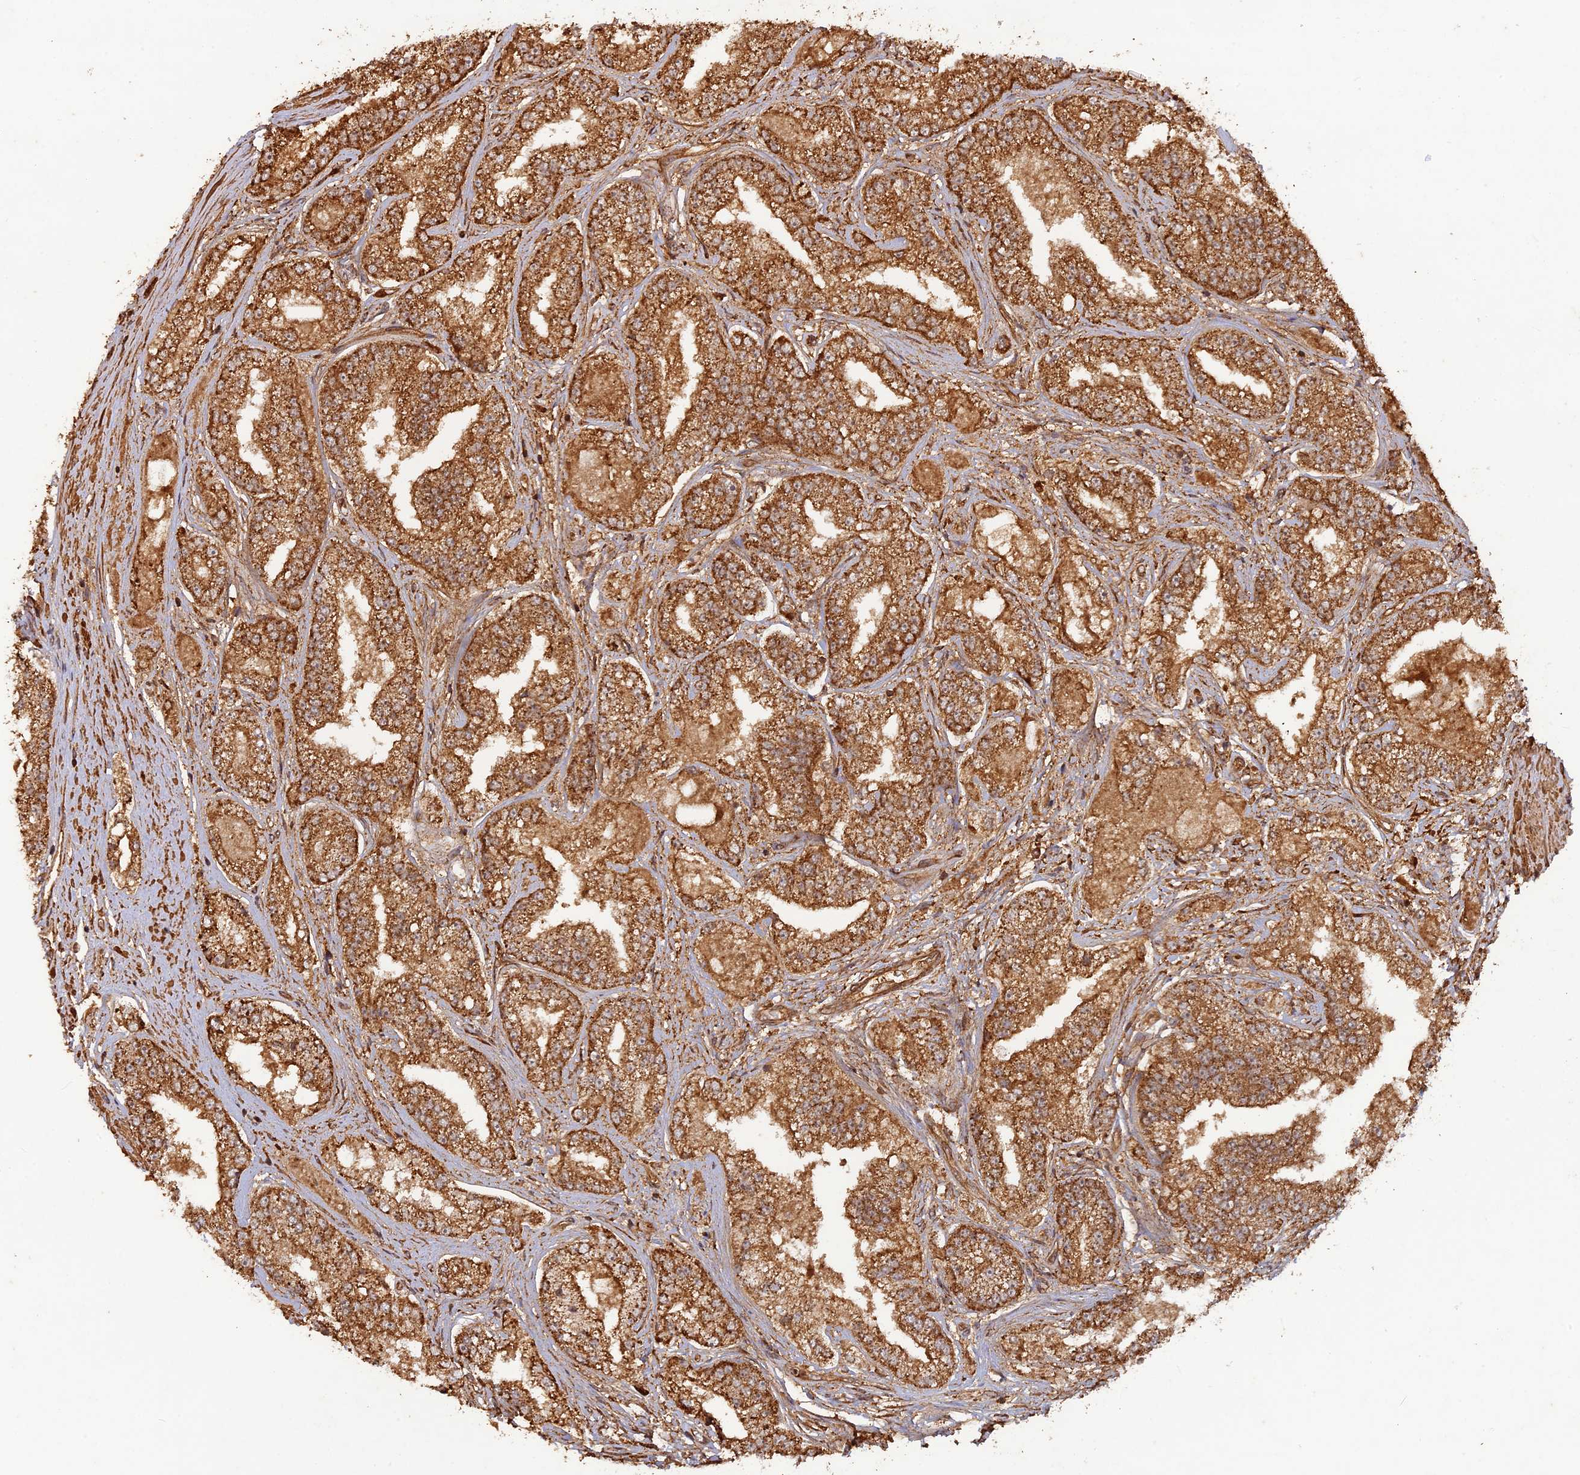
{"staining": {"intensity": "strong", "quantity": ">75%", "location": "cytoplasmic/membranous"}, "tissue": "prostate cancer", "cell_type": "Tumor cells", "image_type": "cancer", "snomed": [{"axis": "morphology", "description": "Adenocarcinoma, High grade"}, {"axis": "topography", "description": "Prostate"}], "caption": "Immunohistochemistry (IHC) photomicrograph of neoplastic tissue: prostate cancer (high-grade adenocarcinoma) stained using immunohistochemistry (IHC) shows high levels of strong protein expression localized specifically in the cytoplasmic/membranous of tumor cells, appearing as a cytoplasmic/membranous brown color.", "gene": "CCDC174", "patient": {"sex": "male", "age": 71}}